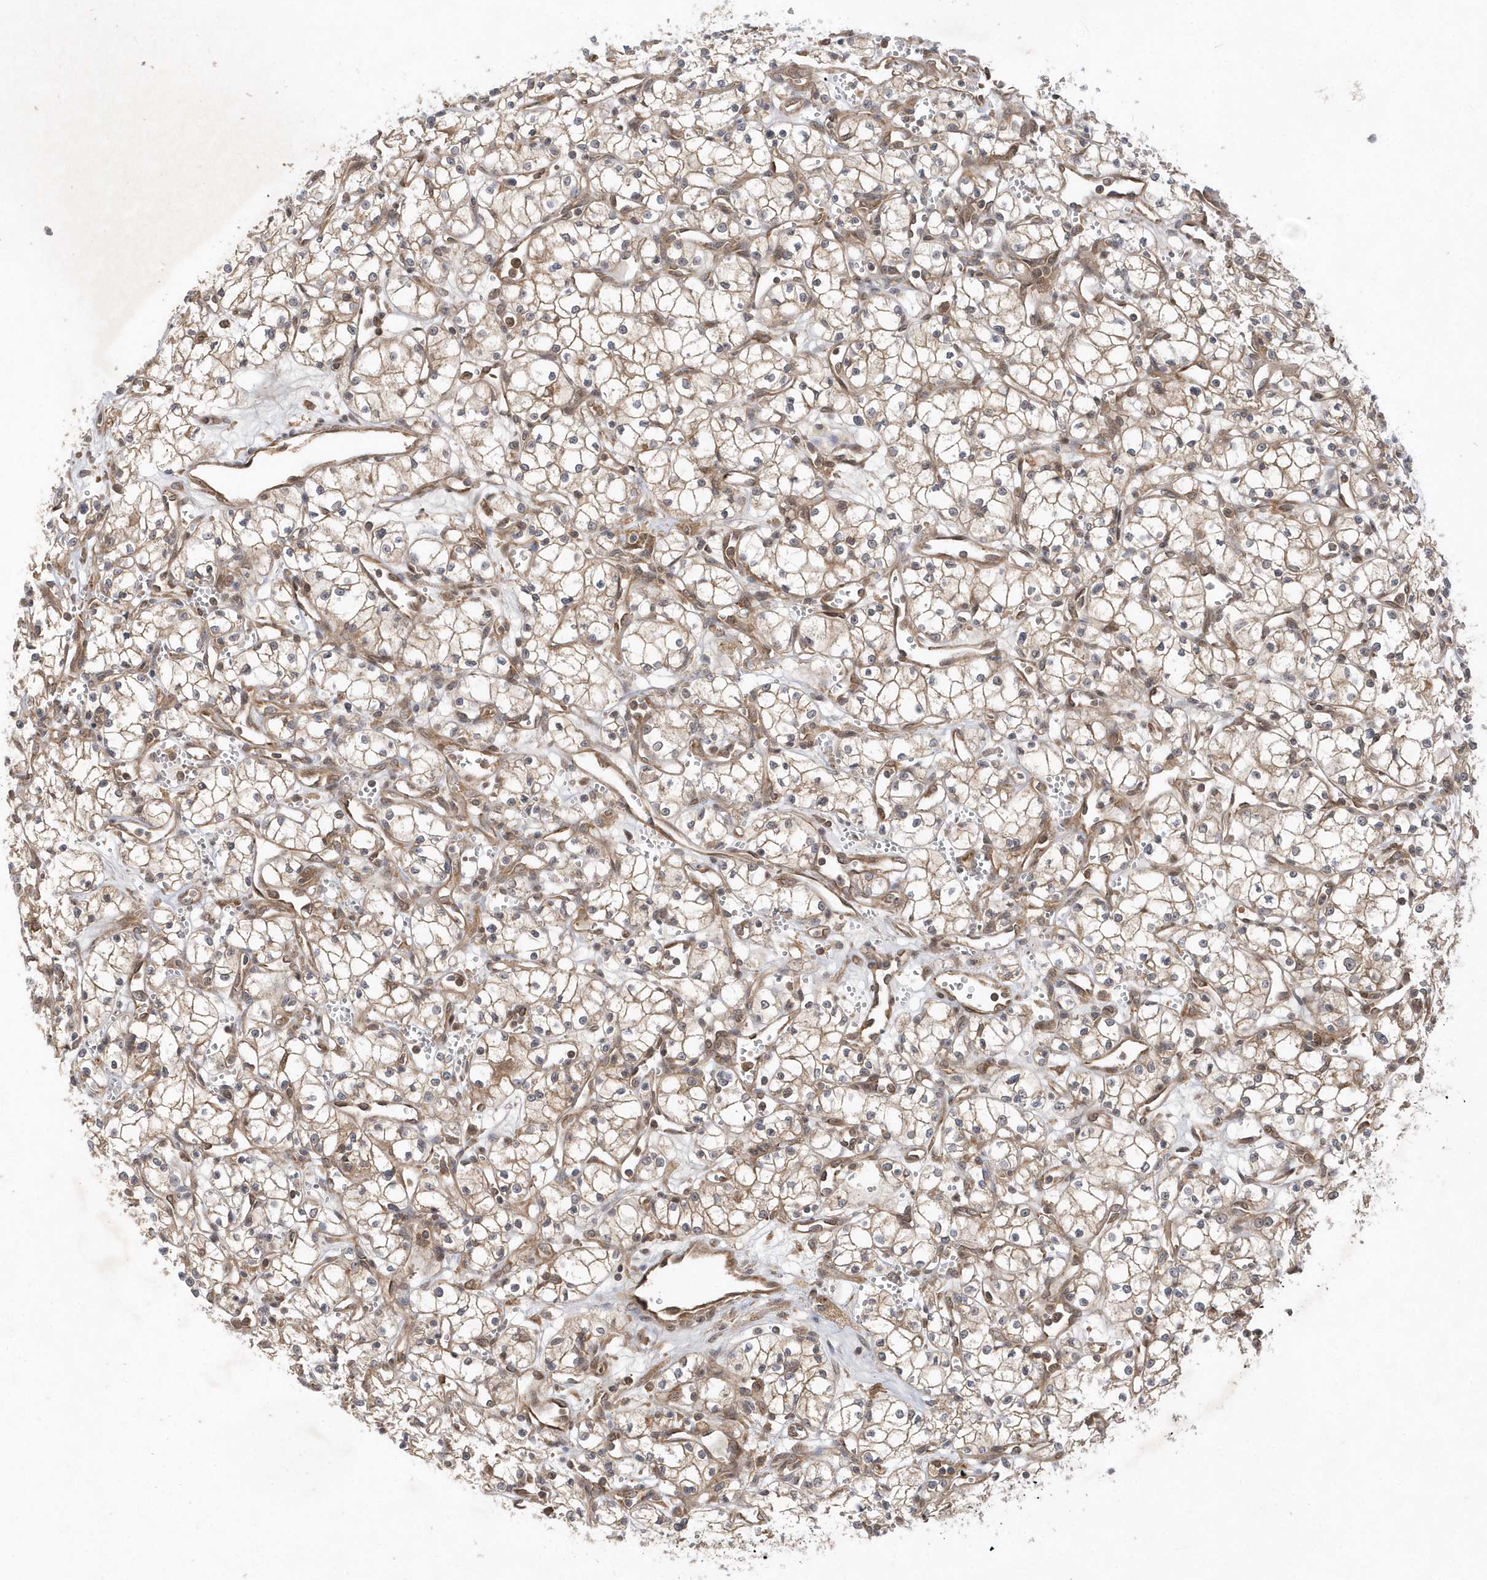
{"staining": {"intensity": "weak", "quantity": "25%-75%", "location": "cytoplasmic/membranous"}, "tissue": "renal cancer", "cell_type": "Tumor cells", "image_type": "cancer", "snomed": [{"axis": "morphology", "description": "Adenocarcinoma, NOS"}, {"axis": "topography", "description": "Kidney"}], "caption": "A histopathology image of human renal cancer (adenocarcinoma) stained for a protein shows weak cytoplasmic/membranous brown staining in tumor cells.", "gene": "GFM2", "patient": {"sex": "male", "age": 59}}